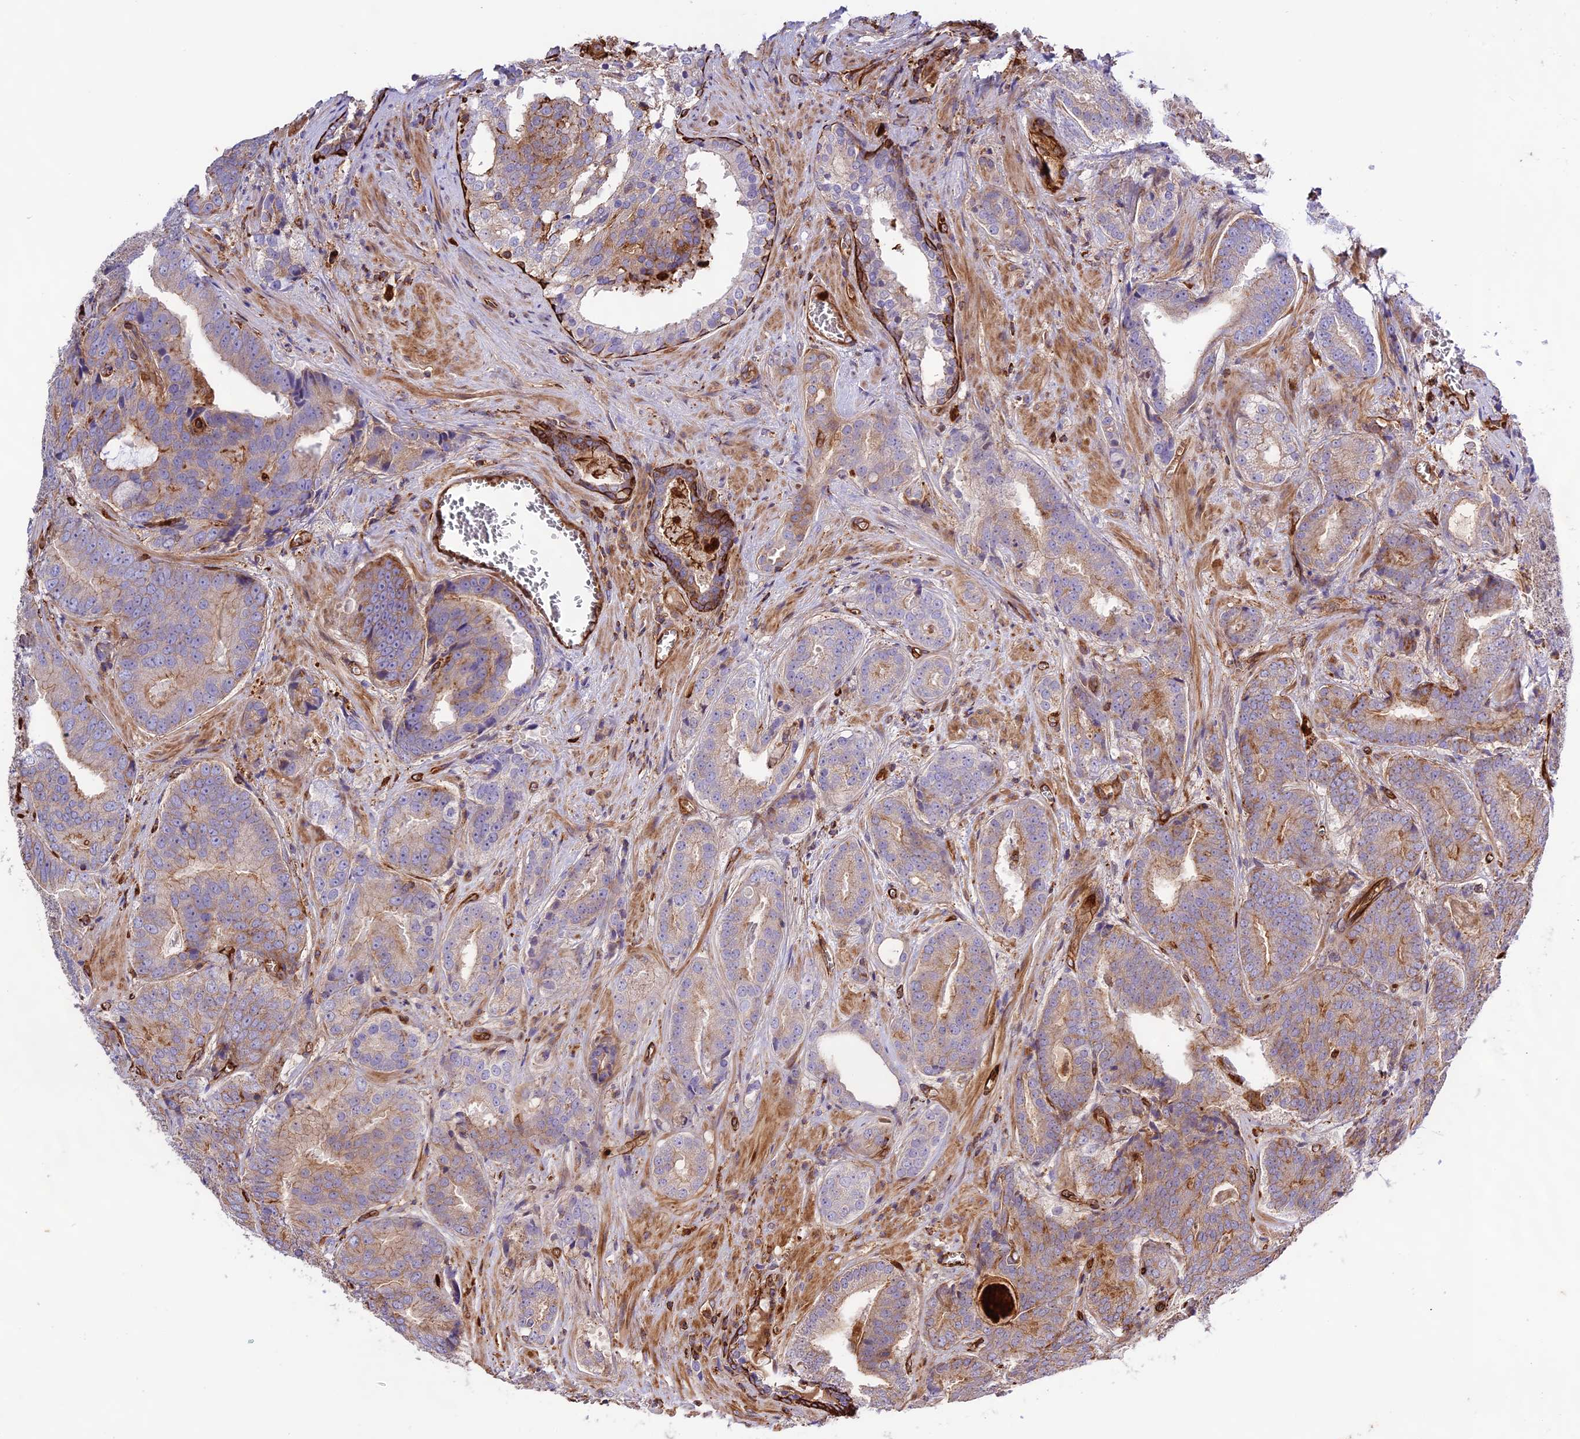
{"staining": {"intensity": "weak", "quantity": "25%-75%", "location": "cytoplasmic/membranous"}, "tissue": "prostate cancer", "cell_type": "Tumor cells", "image_type": "cancer", "snomed": [{"axis": "morphology", "description": "Adenocarcinoma, High grade"}, {"axis": "topography", "description": "Prostate"}], "caption": "Prostate high-grade adenocarcinoma stained with a protein marker demonstrates weak staining in tumor cells.", "gene": "CD99L2", "patient": {"sex": "male", "age": 55}}